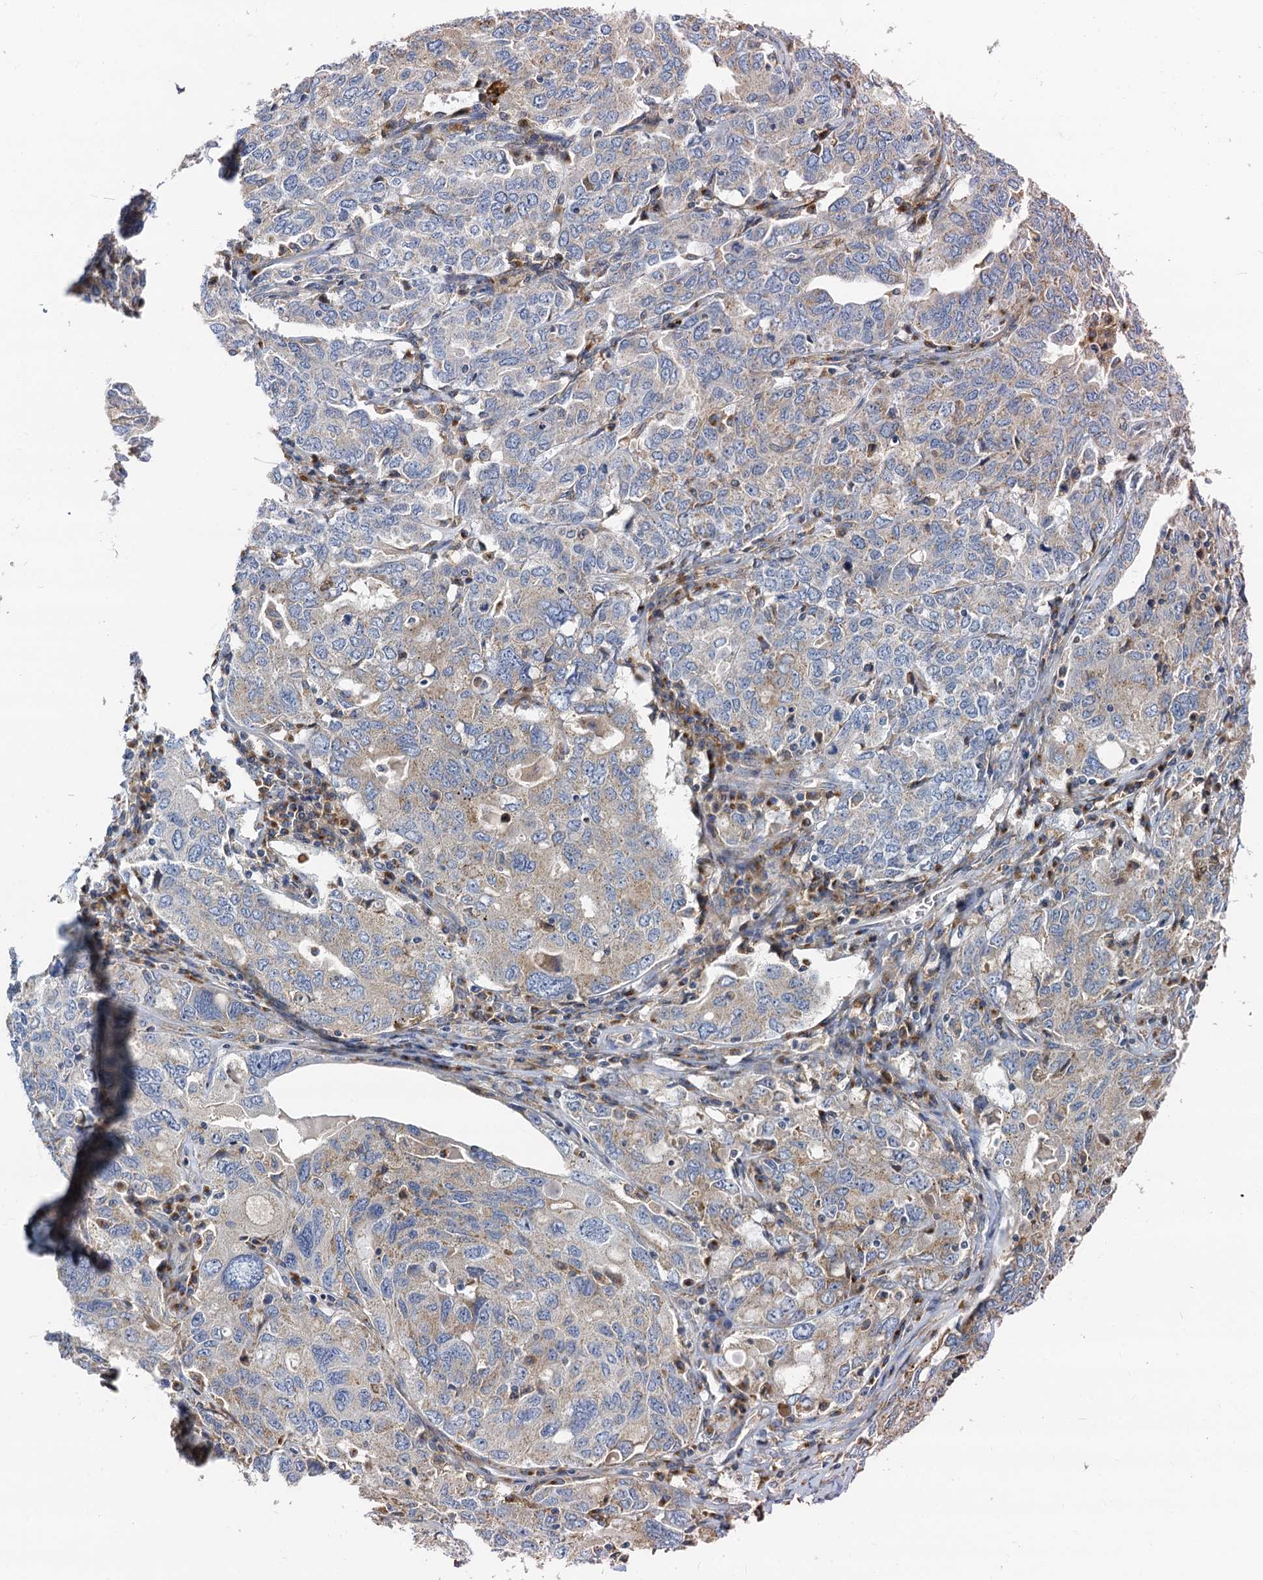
{"staining": {"intensity": "weak", "quantity": "25%-75%", "location": "cytoplasmic/membranous"}, "tissue": "ovarian cancer", "cell_type": "Tumor cells", "image_type": "cancer", "snomed": [{"axis": "morphology", "description": "Carcinoma, endometroid"}, {"axis": "topography", "description": "Ovary"}], "caption": "Protein analysis of ovarian endometroid carcinoma tissue exhibits weak cytoplasmic/membranous expression in about 25%-75% of tumor cells.", "gene": "NKAPD1", "patient": {"sex": "female", "age": 62}}